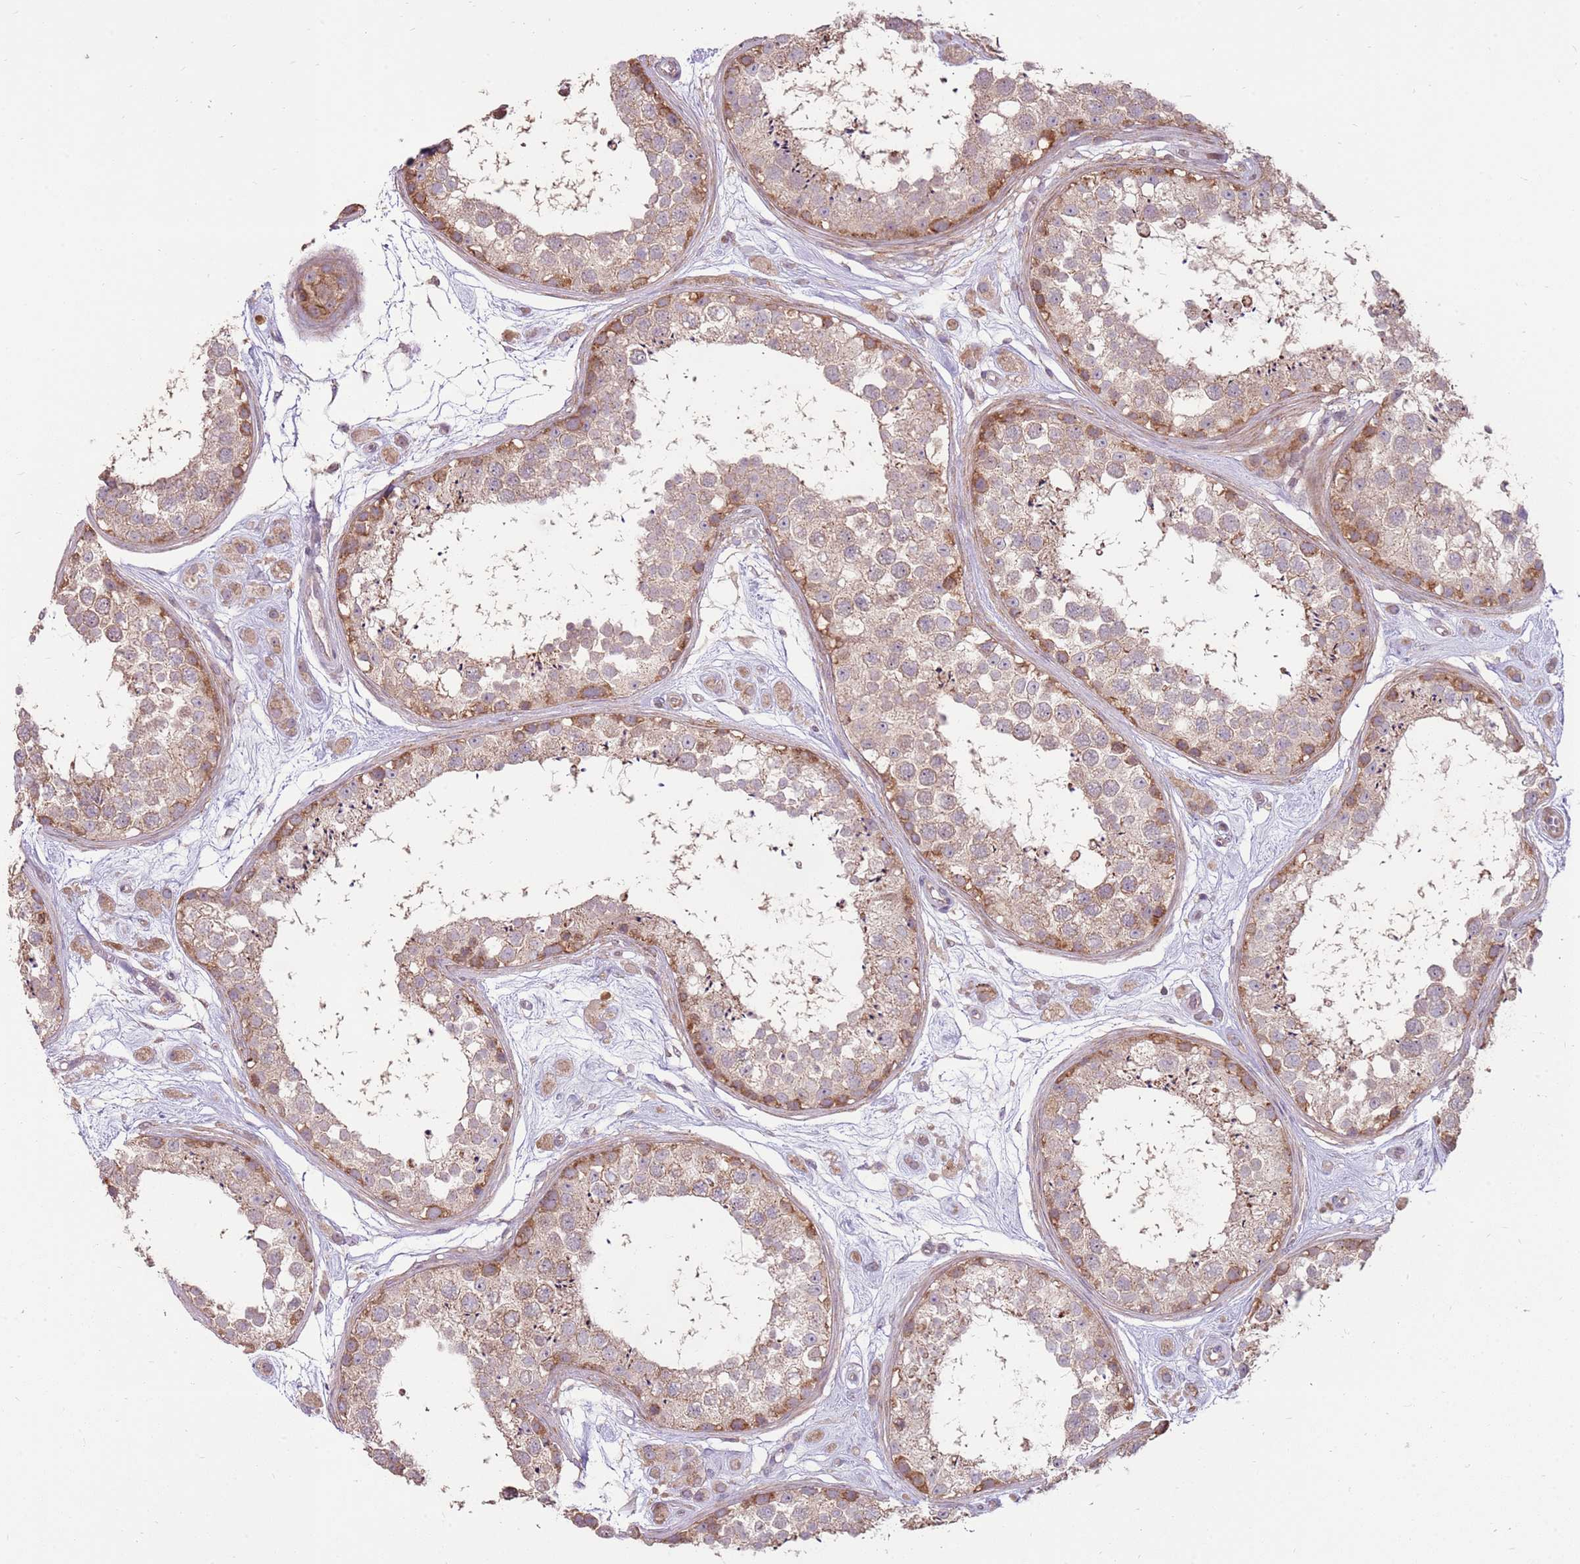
{"staining": {"intensity": "moderate", "quantity": "<25%", "location": "cytoplasmic/membranous"}, "tissue": "testis", "cell_type": "Cells in seminiferous ducts", "image_type": "normal", "snomed": [{"axis": "morphology", "description": "Normal tissue, NOS"}, {"axis": "topography", "description": "Testis"}], "caption": "High-power microscopy captured an immunohistochemistry image of benign testis, revealing moderate cytoplasmic/membranous expression in approximately <25% of cells in seminiferous ducts.", "gene": "SPATA31D1", "patient": {"sex": "male", "age": 25}}